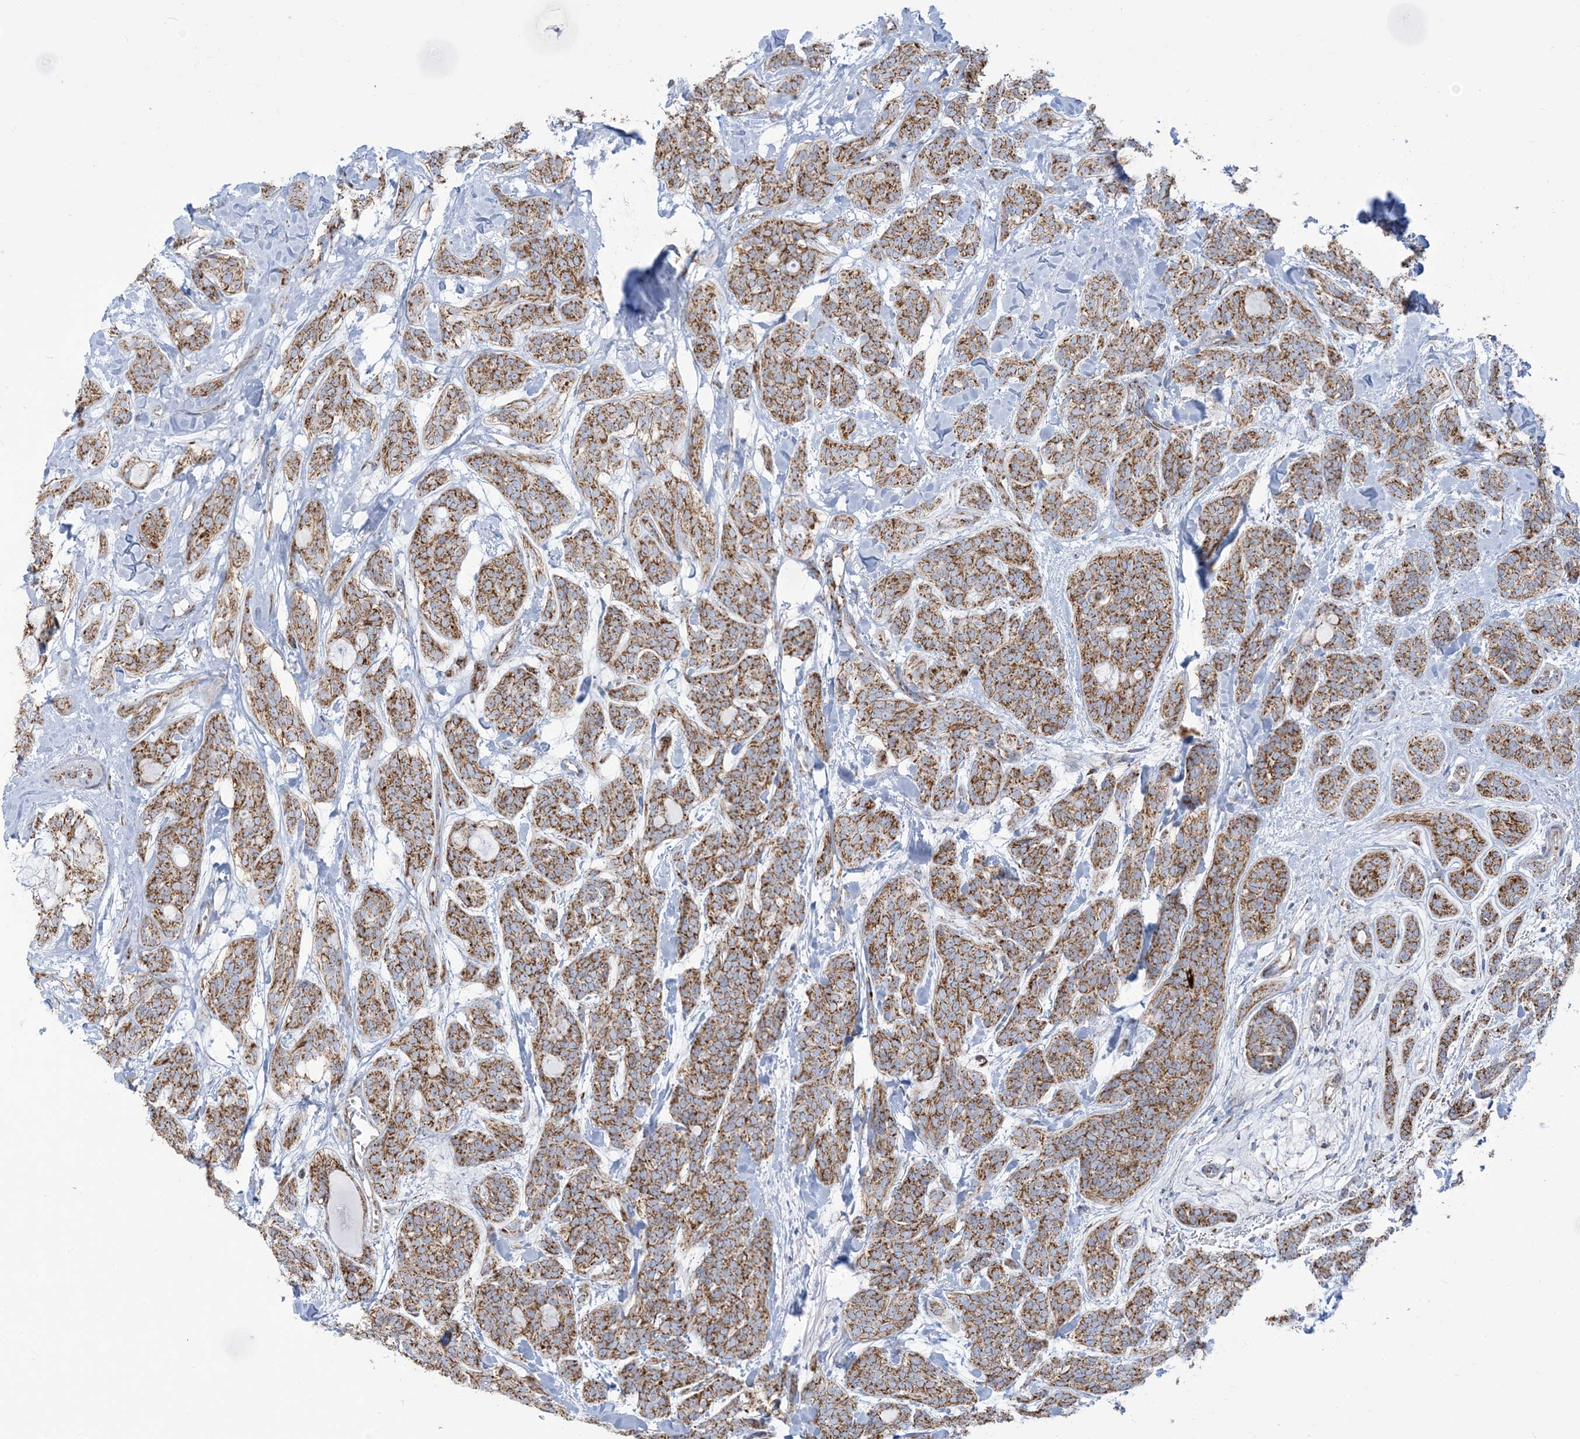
{"staining": {"intensity": "moderate", "quantity": ">75%", "location": "cytoplasmic/membranous"}, "tissue": "head and neck cancer", "cell_type": "Tumor cells", "image_type": "cancer", "snomed": [{"axis": "morphology", "description": "Adenocarcinoma, NOS"}, {"axis": "topography", "description": "Head-Neck"}], "caption": "High-magnification brightfield microscopy of head and neck adenocarcinoma stained with DAB (brown) and counterstained with hematoxylin (blue). tumor cells exhibit moderate cytoplasmic/membranous positivity is appreciated in approximately>75% of cells.", "gene": "SAMM50", "patient": {"sex": "male", "age": 66}}